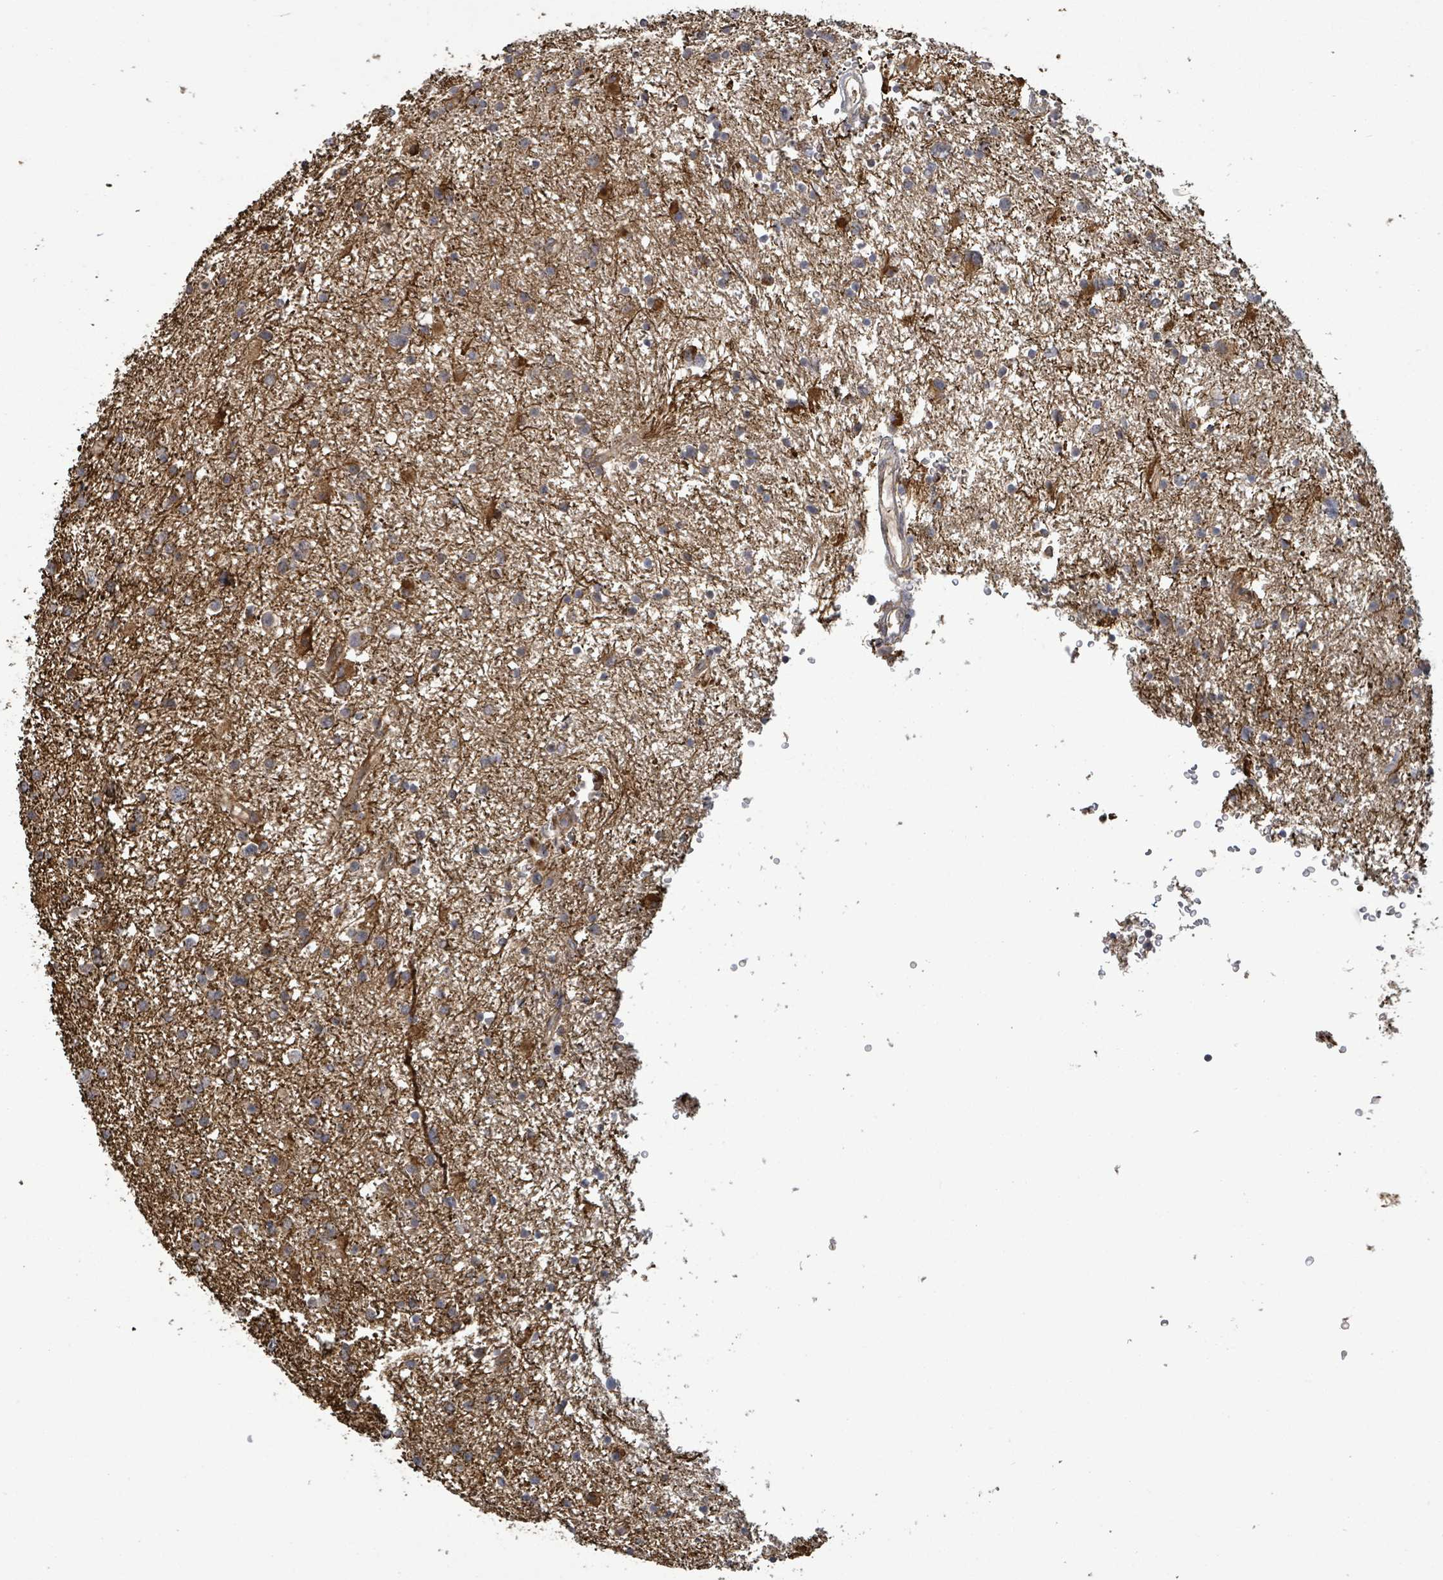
{"staining": {"intensity": "moderate", "quantity": "25%-75%", "location": "cytoplasmic/membranous"}, "tissue": "glioma", "cell_type": "Tumor cells", "image_type": "cancer", "snomed": [{"axis": "morphology", "description": "Glioma, malignant, Low grade"}, {"axis": "topography", "description": "Brain"}], "caption": "About 25%-75% of tumor cells in human malignant glioma (low-grade) display moderate cytoplasmic/membranous protein positivity as visualized by brown immunohistochemical staining.", "gene": "MAP3K6", "patient": {"sex": "female", "age": 32}}